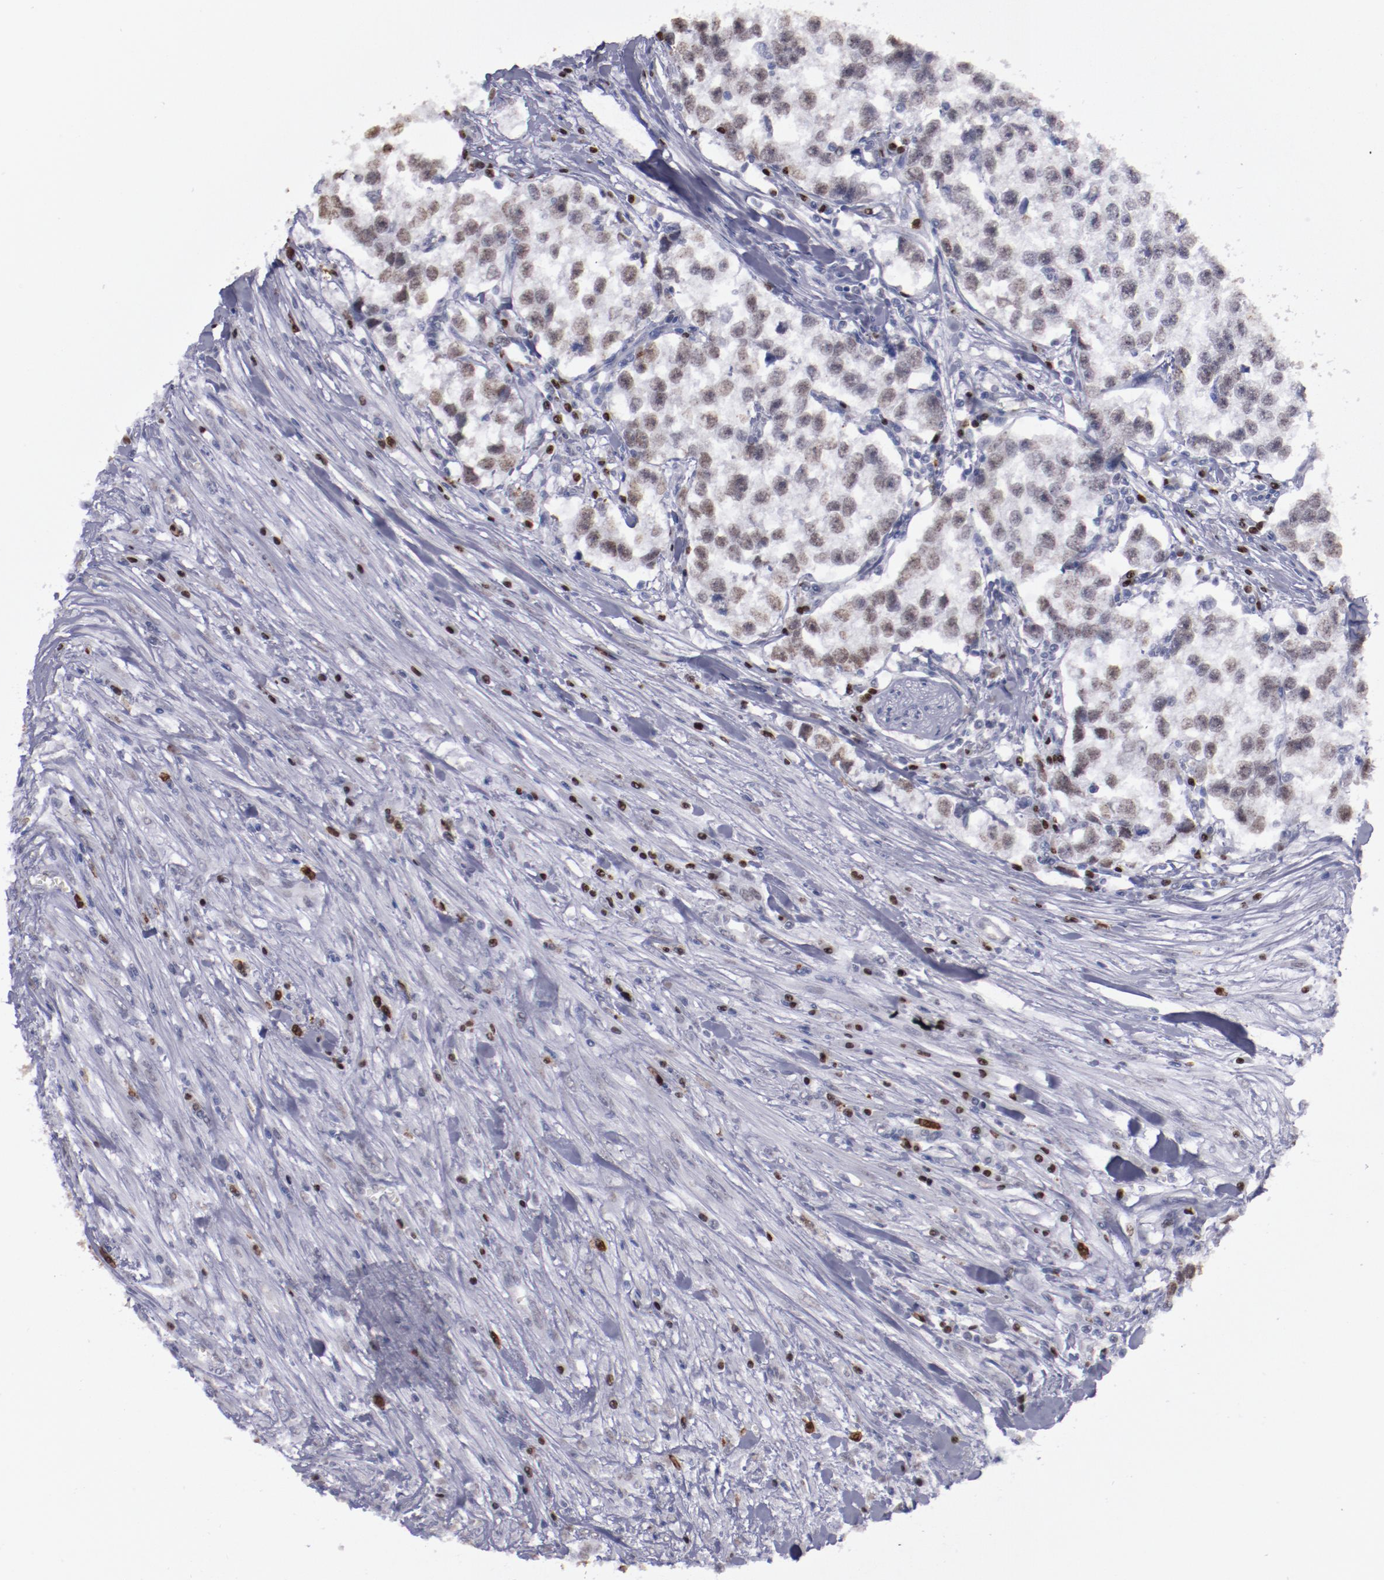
{"staining": {"intensity": "weak", "quantity": ">75%", "location": "nuclear"}, "tissue": "testis cancer", "cell_type": "Tumor cells", "image_type": "cancer", "snomed": [{"axis": "morphology", "description": "Seminoma, NOS"}, {"axis": "morphology", "description": "Carcinoma, Embryonal, NOS"}, {"axis": "topography", "description": "Testis"}], "caption": "Protein analysis of testis cancer (embryonal carcinoma) tissue exhibits weak nuclear staining in about >75% of tumor cells.", "gene": "IRF4", "patient": {"sex": "male", "age": 30}}